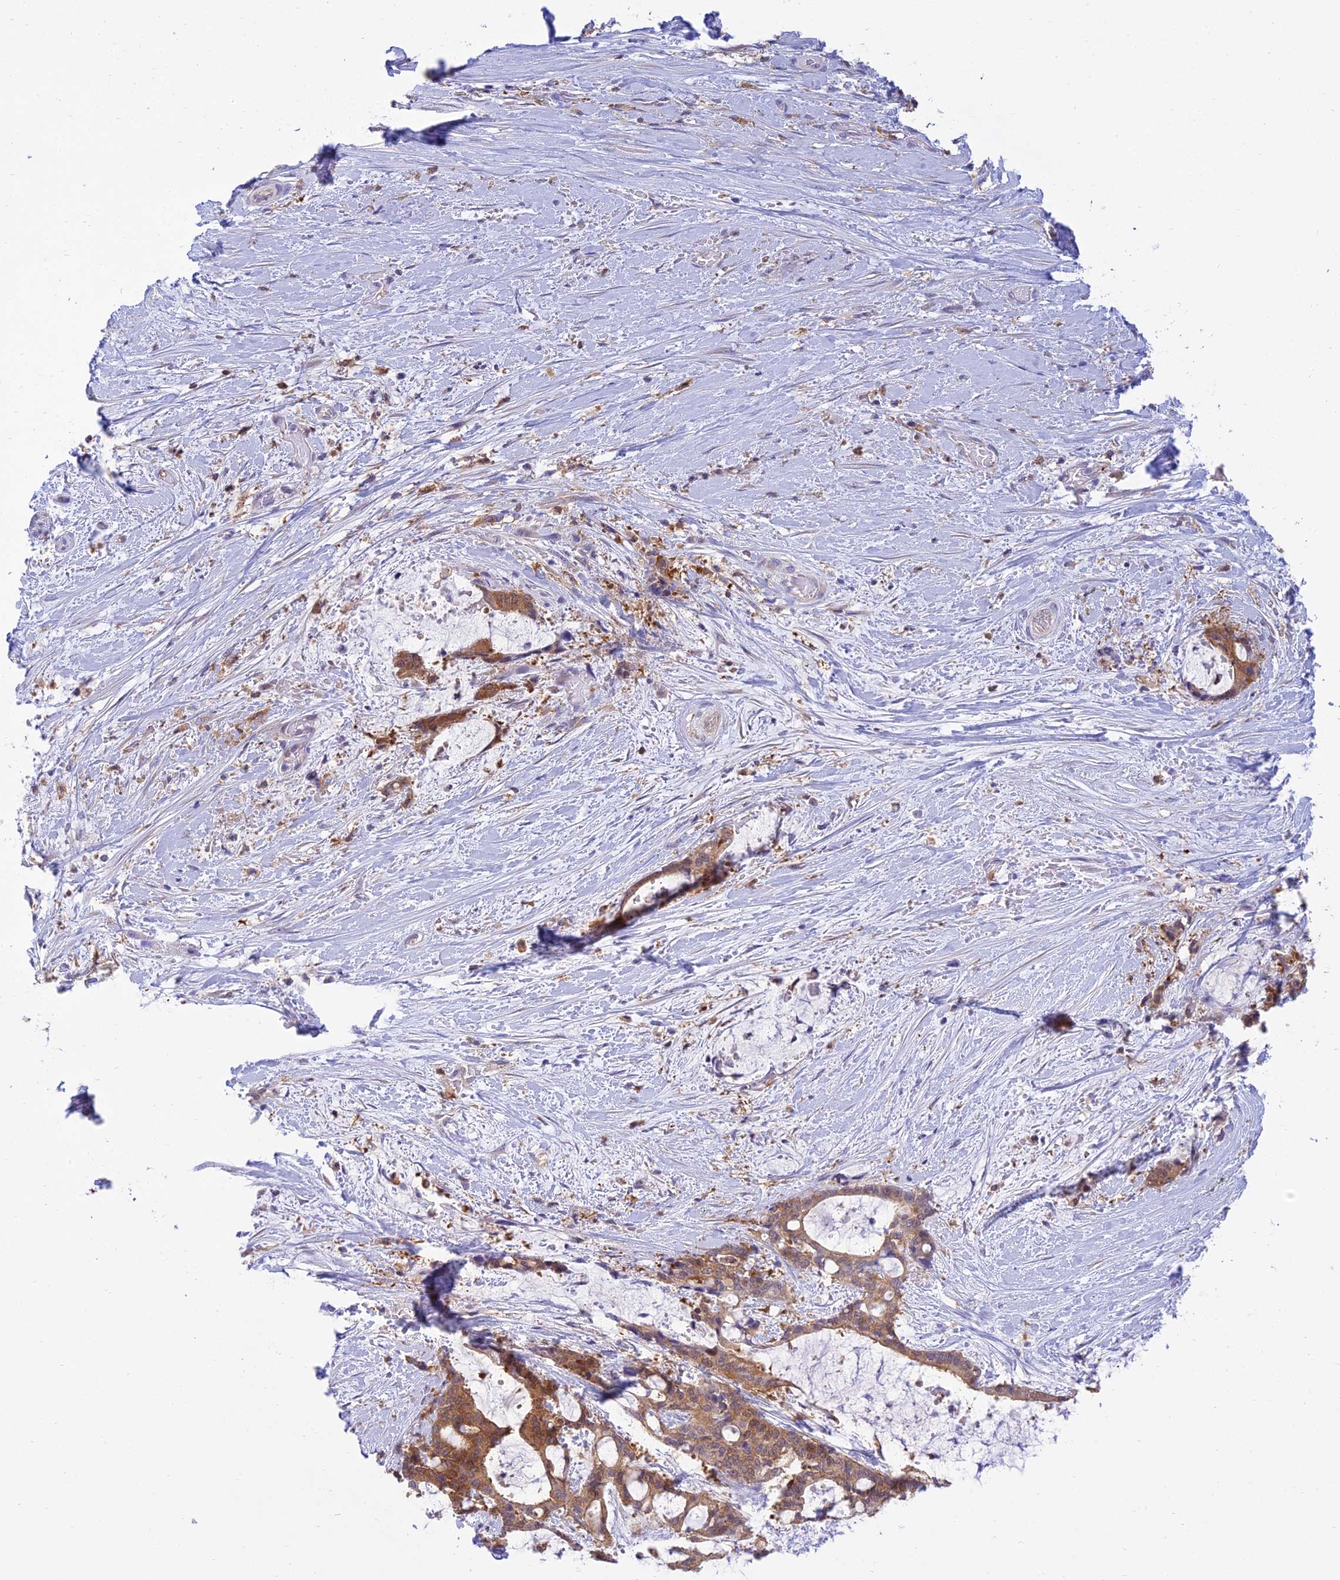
{"staining": {"intensity": "moderate", "quantity": ">75%", "location": "cytoplasmic/membranous"}, "tissue": "liver cancer", "cell_type": "Tumor cells", "image_type": "cancer", "snomed": [{"axis": "morphology", "description": "Normal tissue, NOS"}, {"axis": "morphology", "description": "Cholangiocarcinoma"}, {"axis": "topography", "description": "Liver"}, {"axis": "topography", "description": "Peripheral nerve tissue"}], "caption": "A medium amount of moderate cytoplasmic/membranous positivity is identified in about >75% of tumor cells in cholangiocarcinoma (liver) tissue.", "gene": "UBE2G1", "patient": {"sex": "female", "age": 73}}